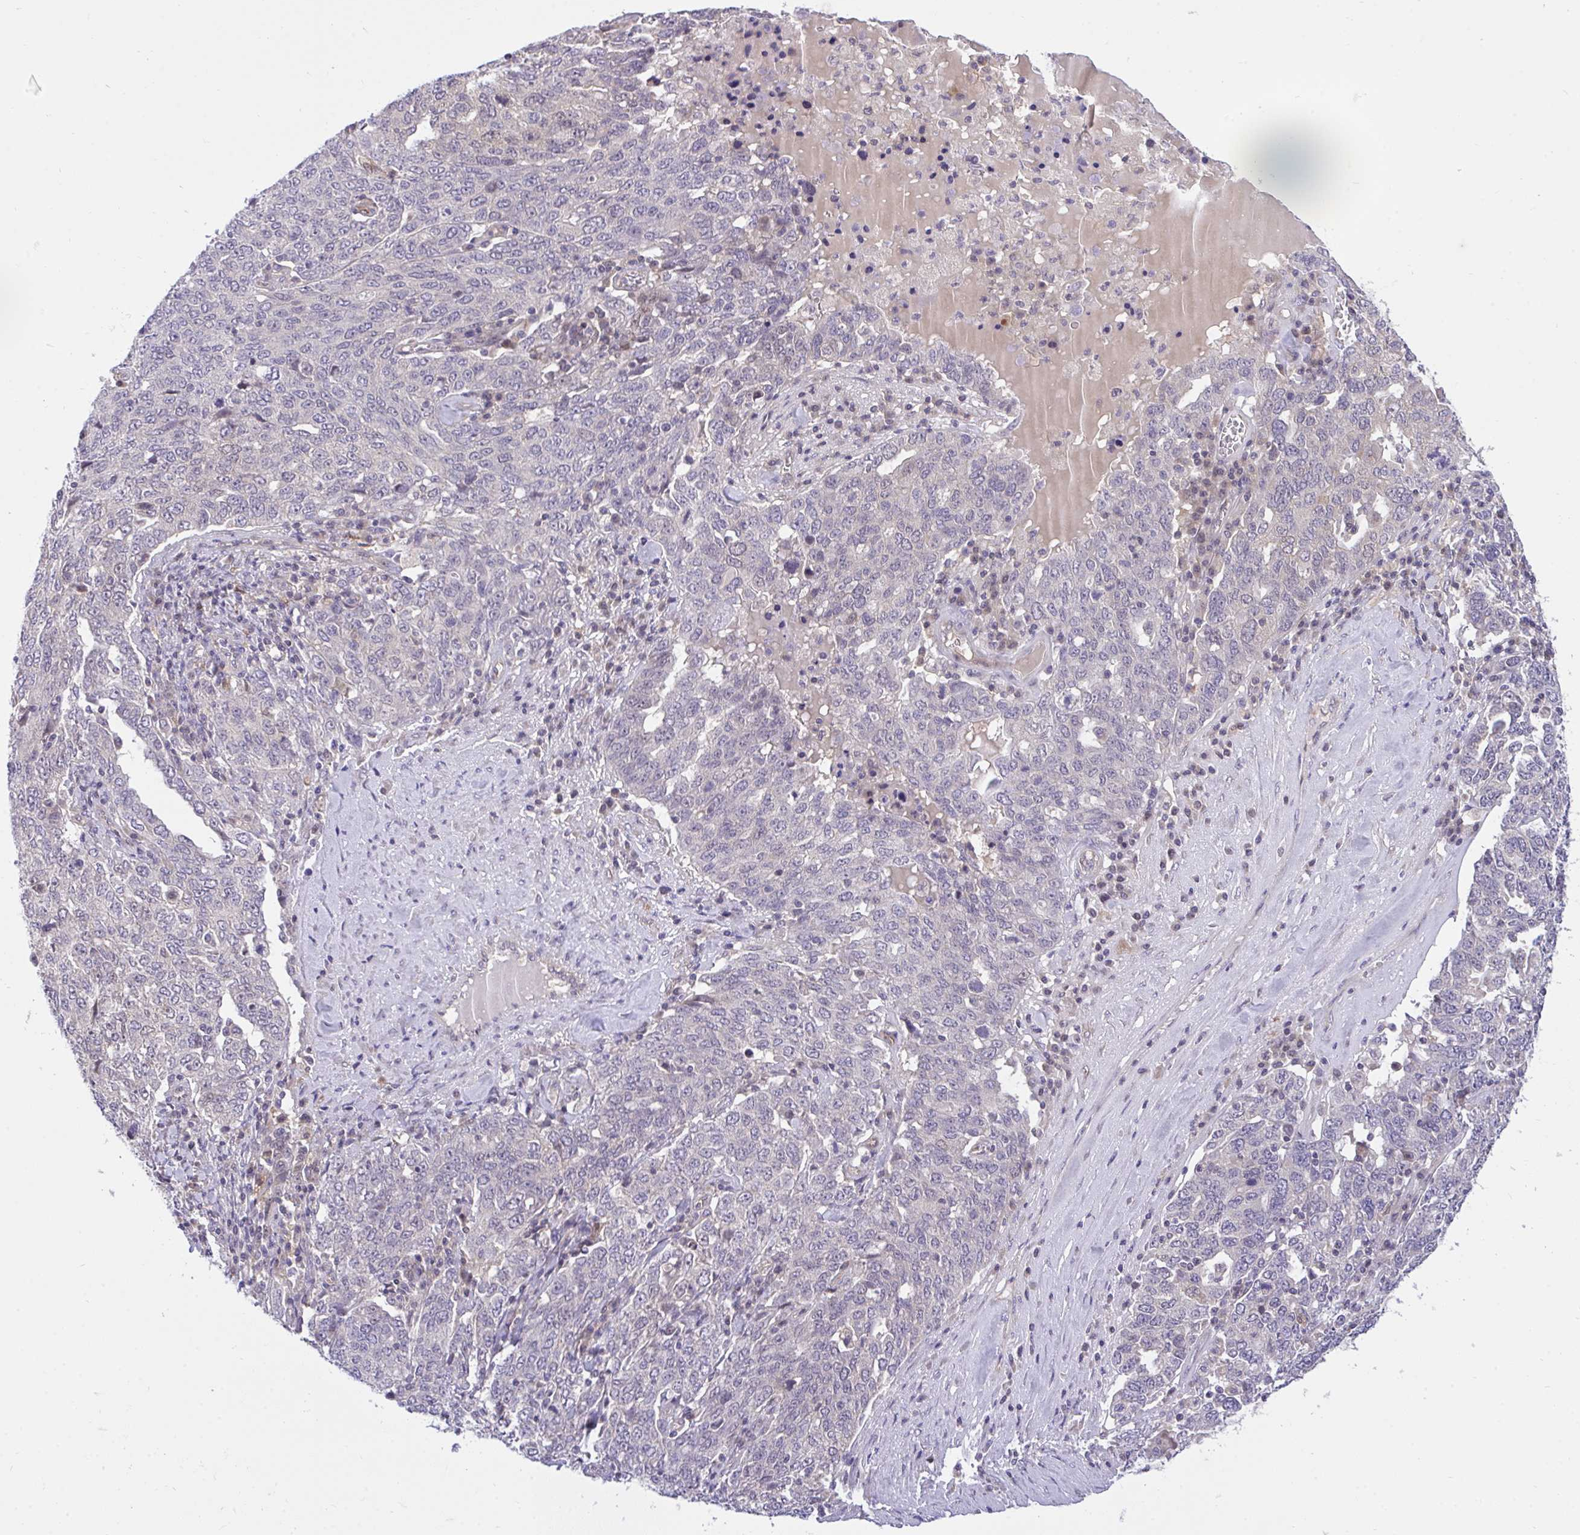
{"staining": {"intensity": "negative", "quantity": "none", "location": "none"}, "tissue": "ovarian cancer", "cell_type": "Tumor cells", "image_type": "cancer", "snomed": [{"axis": "morphology", "description": "Carcinoma, endometroid"}, {"axis": "topography", "description": "Ovary"}], "caption": "Tumor cells are negative for brown protein staining in ovarian cancer (endometroid carcinoma).", "gene": "C19orf54", "patient": {"sex": "female", "age": 62}}